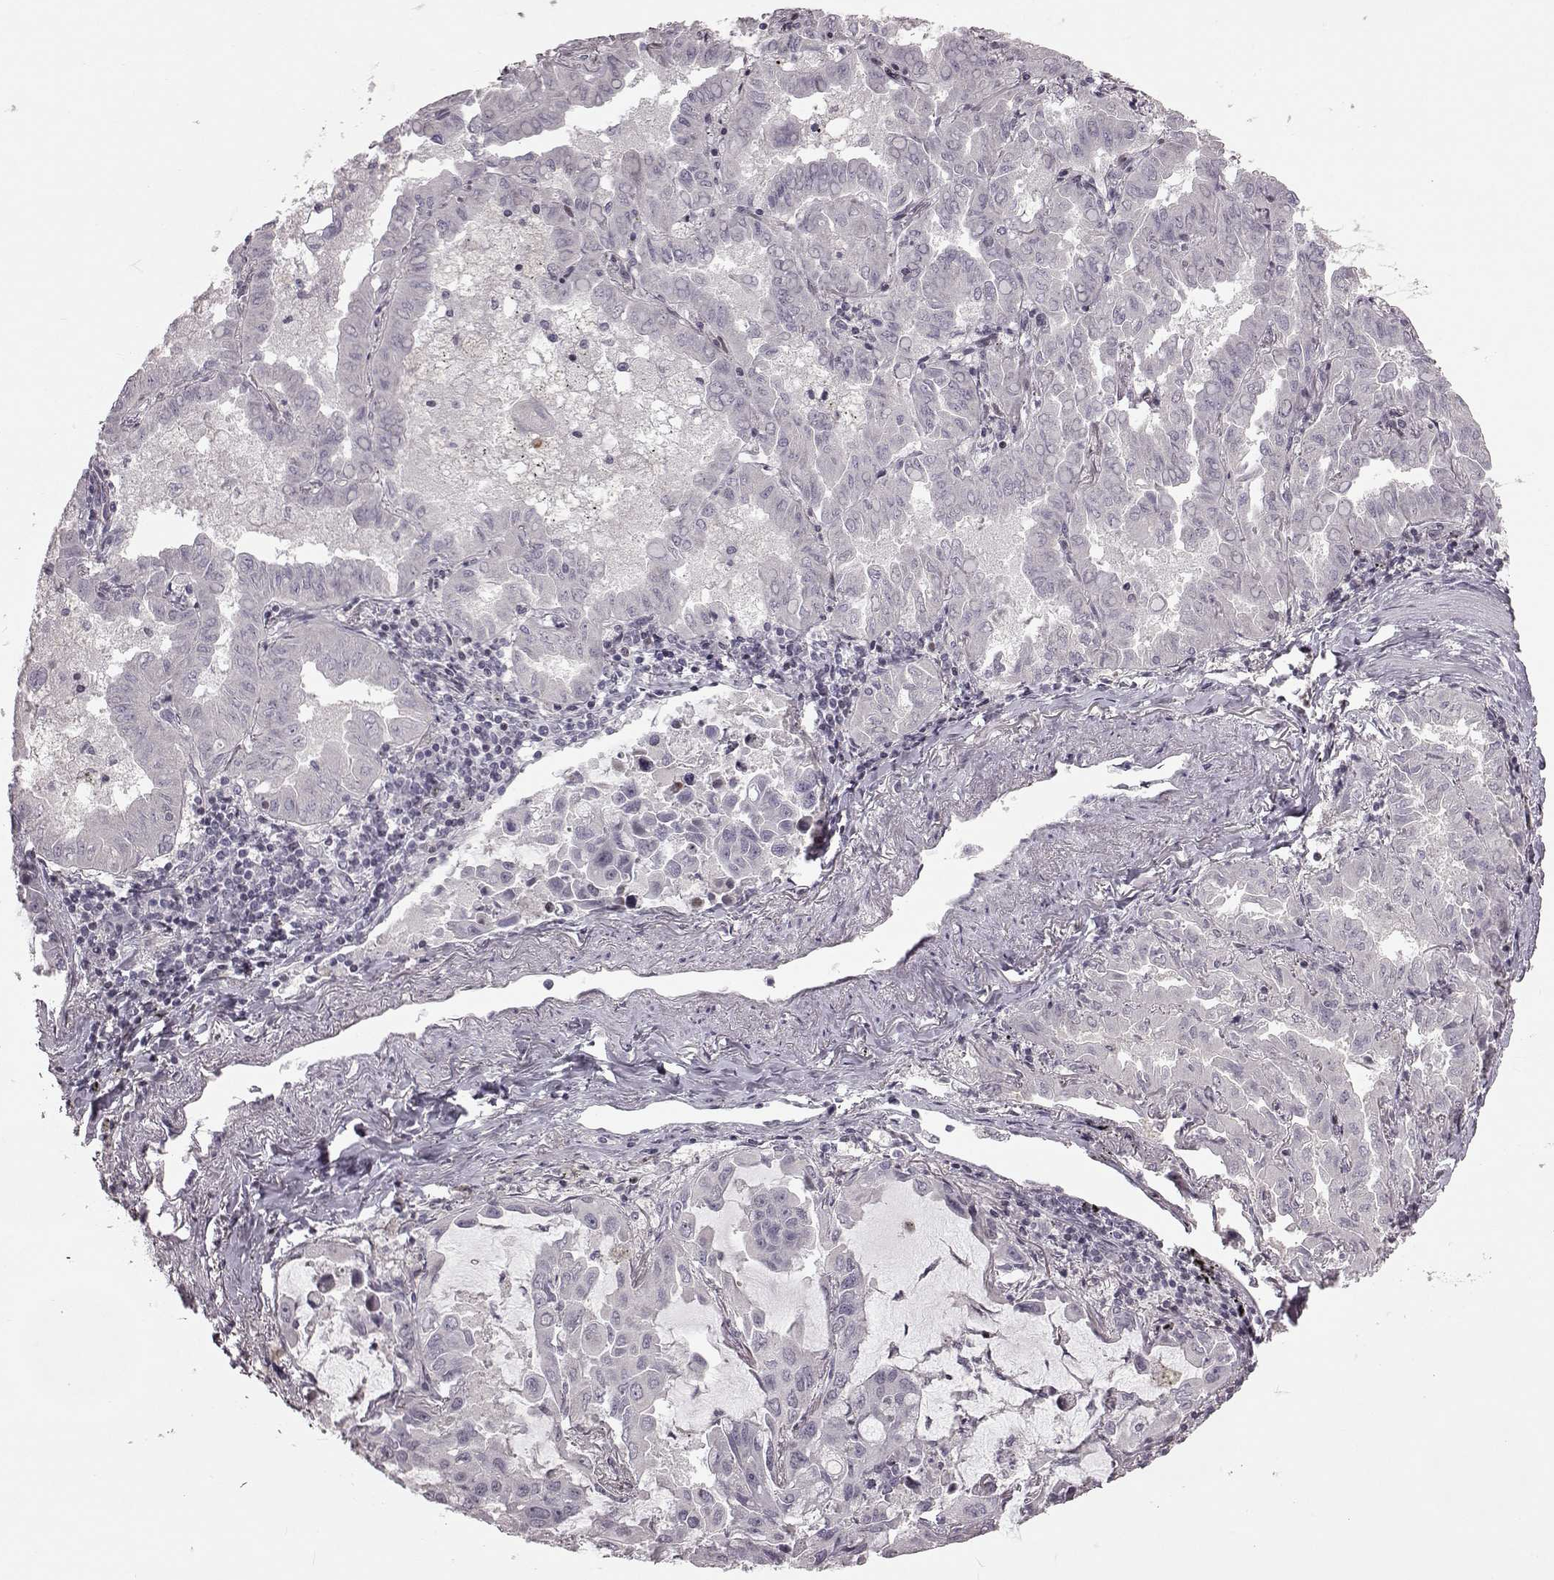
{"staining": {"intensity": "negative", "quantity": "none", "location": "none"}, "tissue": "lung cancer", "cell_type": "Tumor cells", "image_type": "cancer", "snomed": [{"axis": "morphology", "description": "Adenocarcinoma, NOS"}, {"axis": "topography", "description": "Lung"}], "caption": "There is no significant expression in tumor cells of lung cancer. Nuclei are stained in blue.", "gene": "GAL", "patient": {"sex": "male", "age": 64}}